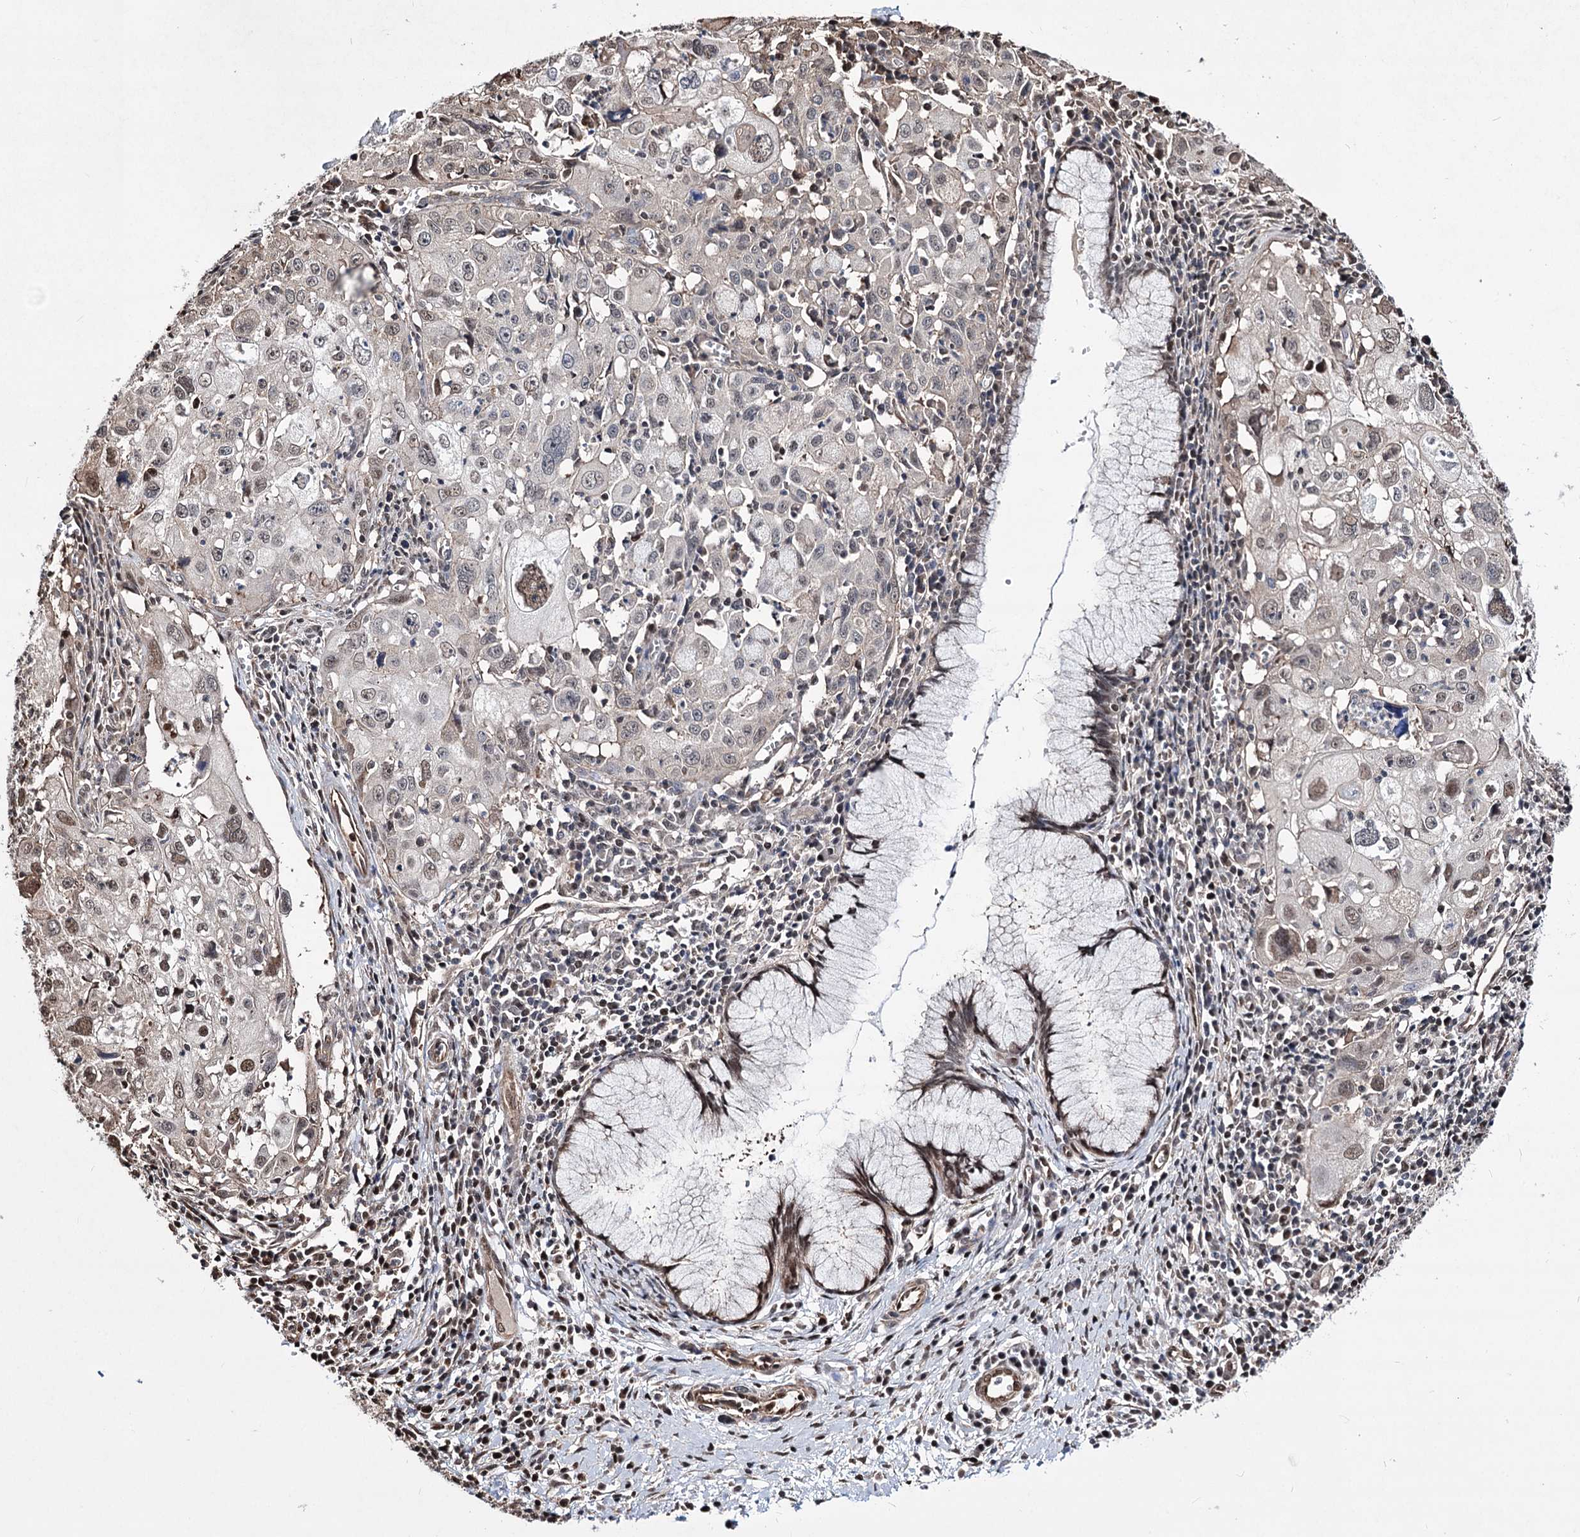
{"staining": {"intensity": "moderate", "quantity": "<25%", "location": "nuclear"}, "tissue": "cervical cancer", "cell_type": "Tumor cells", "image_type": "cancer", "snomed": [{"axis": "morphology", "description": "Squamous cell carcinoma, NOS"}, {"axis": "topography", "description": "Cervix"}], "caption": "The immunohistochemical stain highlights moderate nuclear positivity in tumor cells of cervical cancer tissue.", "gene": "CHMP7", "patient": {"sex": "female", "age": 42}}